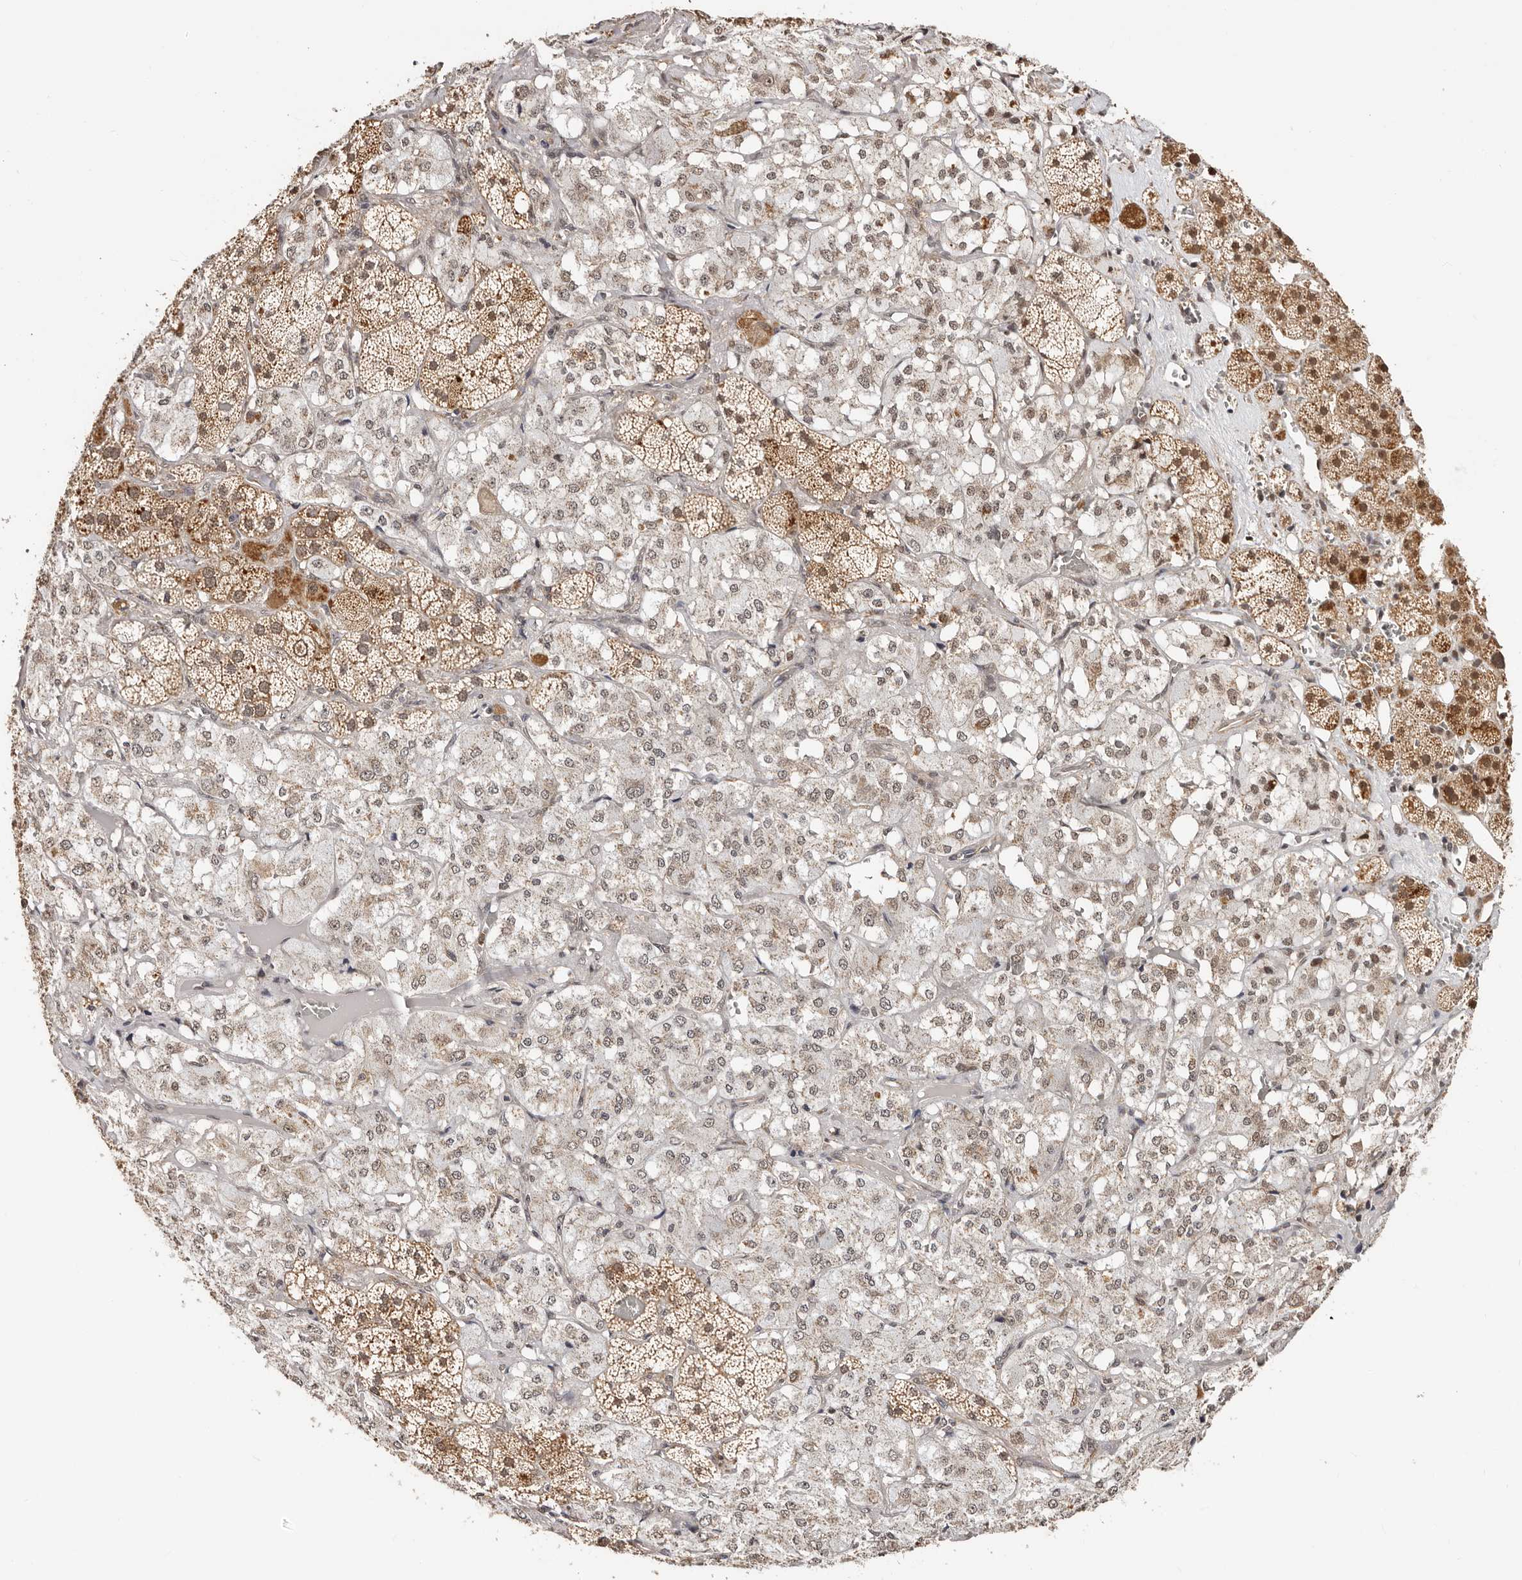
{"staining": {"intensity": "moderate", "quantity": "25%-75%", "location": "cytoplasmic/membranous,nuclear"}, "tissue": "adrenal gland", "cell_type": "Glandular cells", "image_type": "normal", "snomed": [{"axis": "morphology", "description": "Normal tissue, NOS"}, {"axis": "topography", "description": "Adrenal gland"}], "caption": "A micrograph of adrenal gland stained for a protein shows moderate cytoplasmic/membranous,nuclear brown staining in glandular cells.", "gene": "CTNNBL1", "patient": {"sex": "male", "age": 57}}